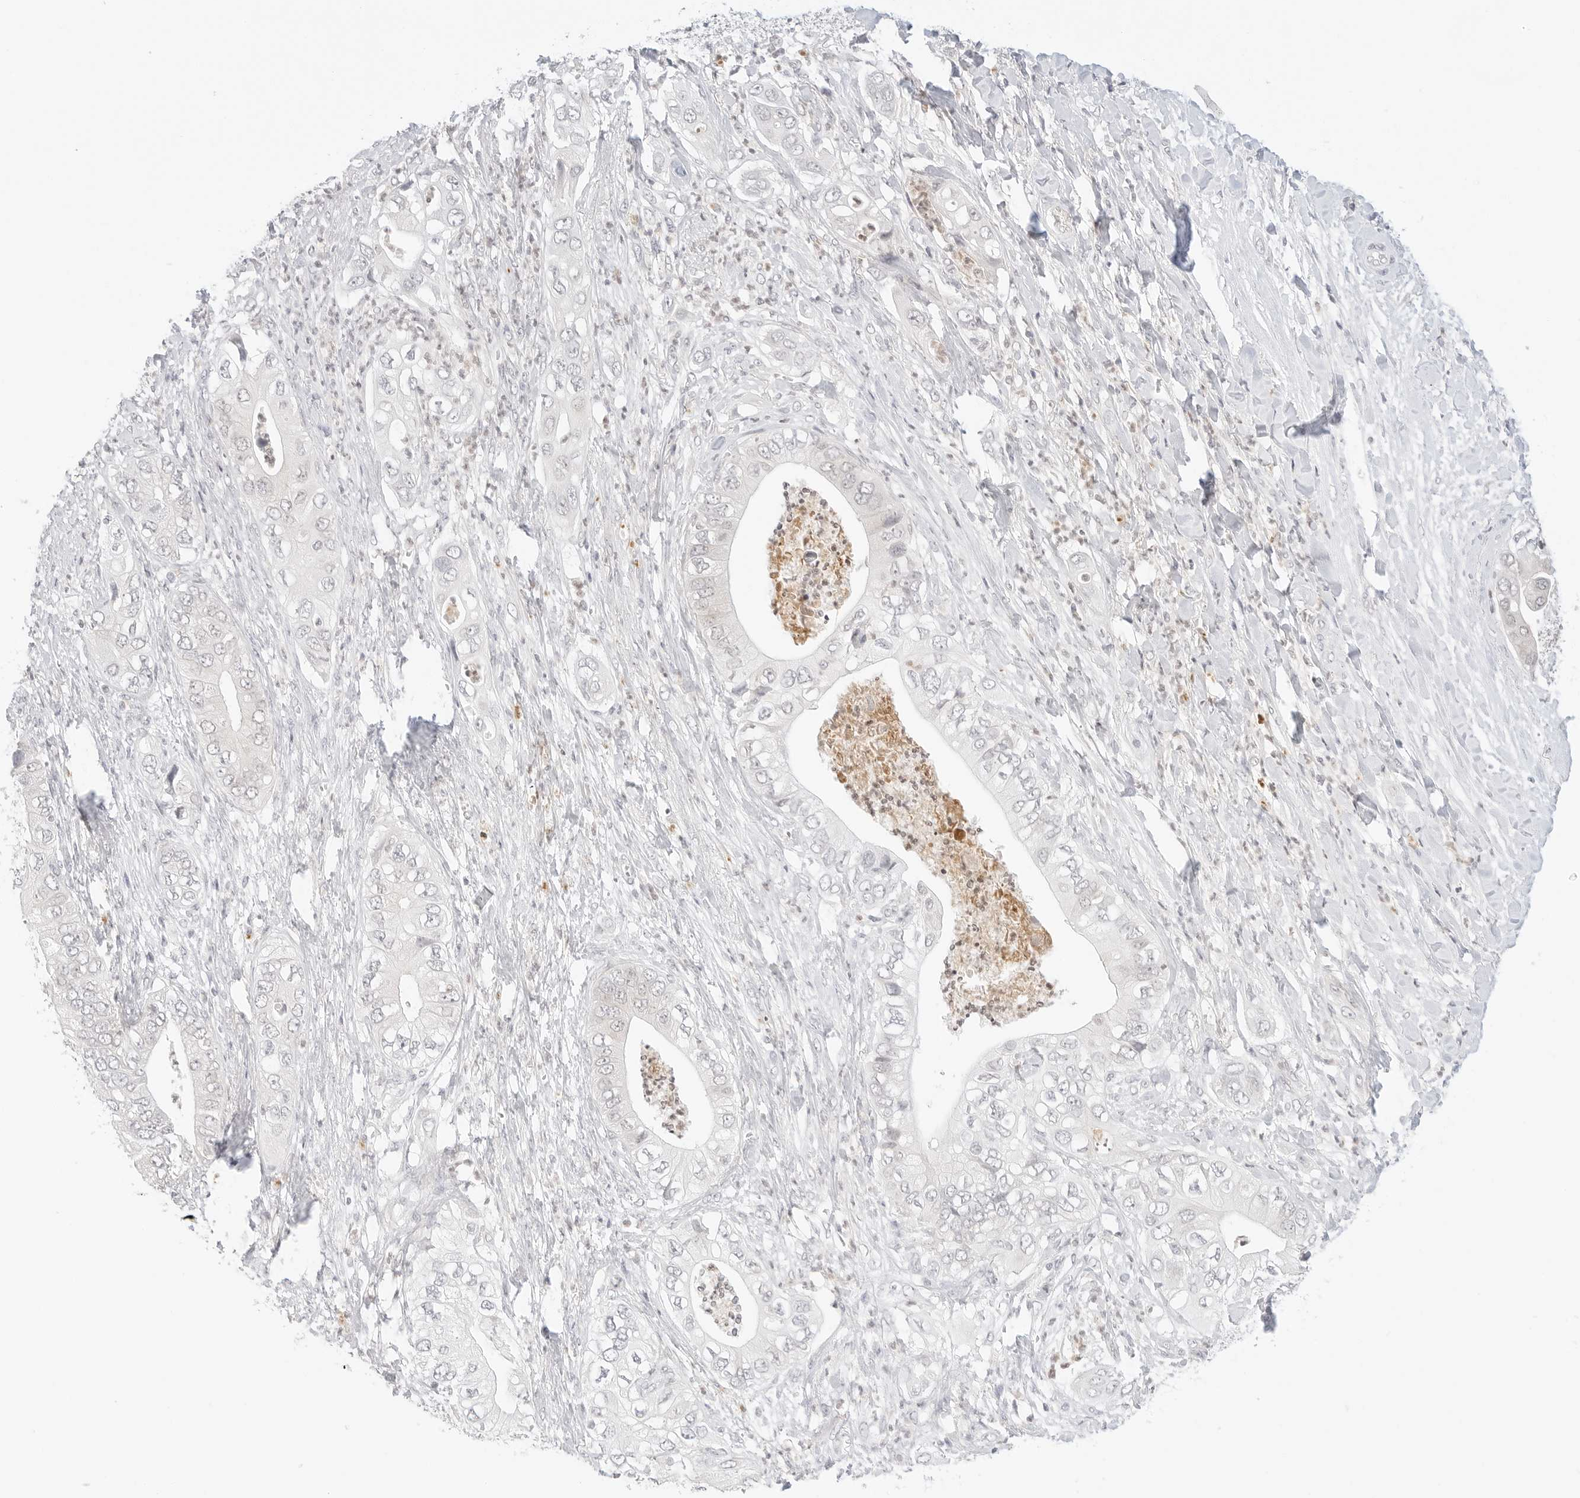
{"staining": {"intensity": "negative", "quantity": "none", "location": "none"}, "tissue": "pancreatic cancer", "cell_type": "Tumor cells", "image_type": "cancer", "snomed": [{"axis": "morphology", "description": "Adenocarcinoma, NOS"}, {"axis": "topography", "description": "Pancreas"}], "caption": "High power microscopy histopathology image of an IHC micrograph of pancreatic cancer, revealing no significant staining in tumor cells.", "gene": "GNAS", "patient": {"sex": "female", "age": 78}}